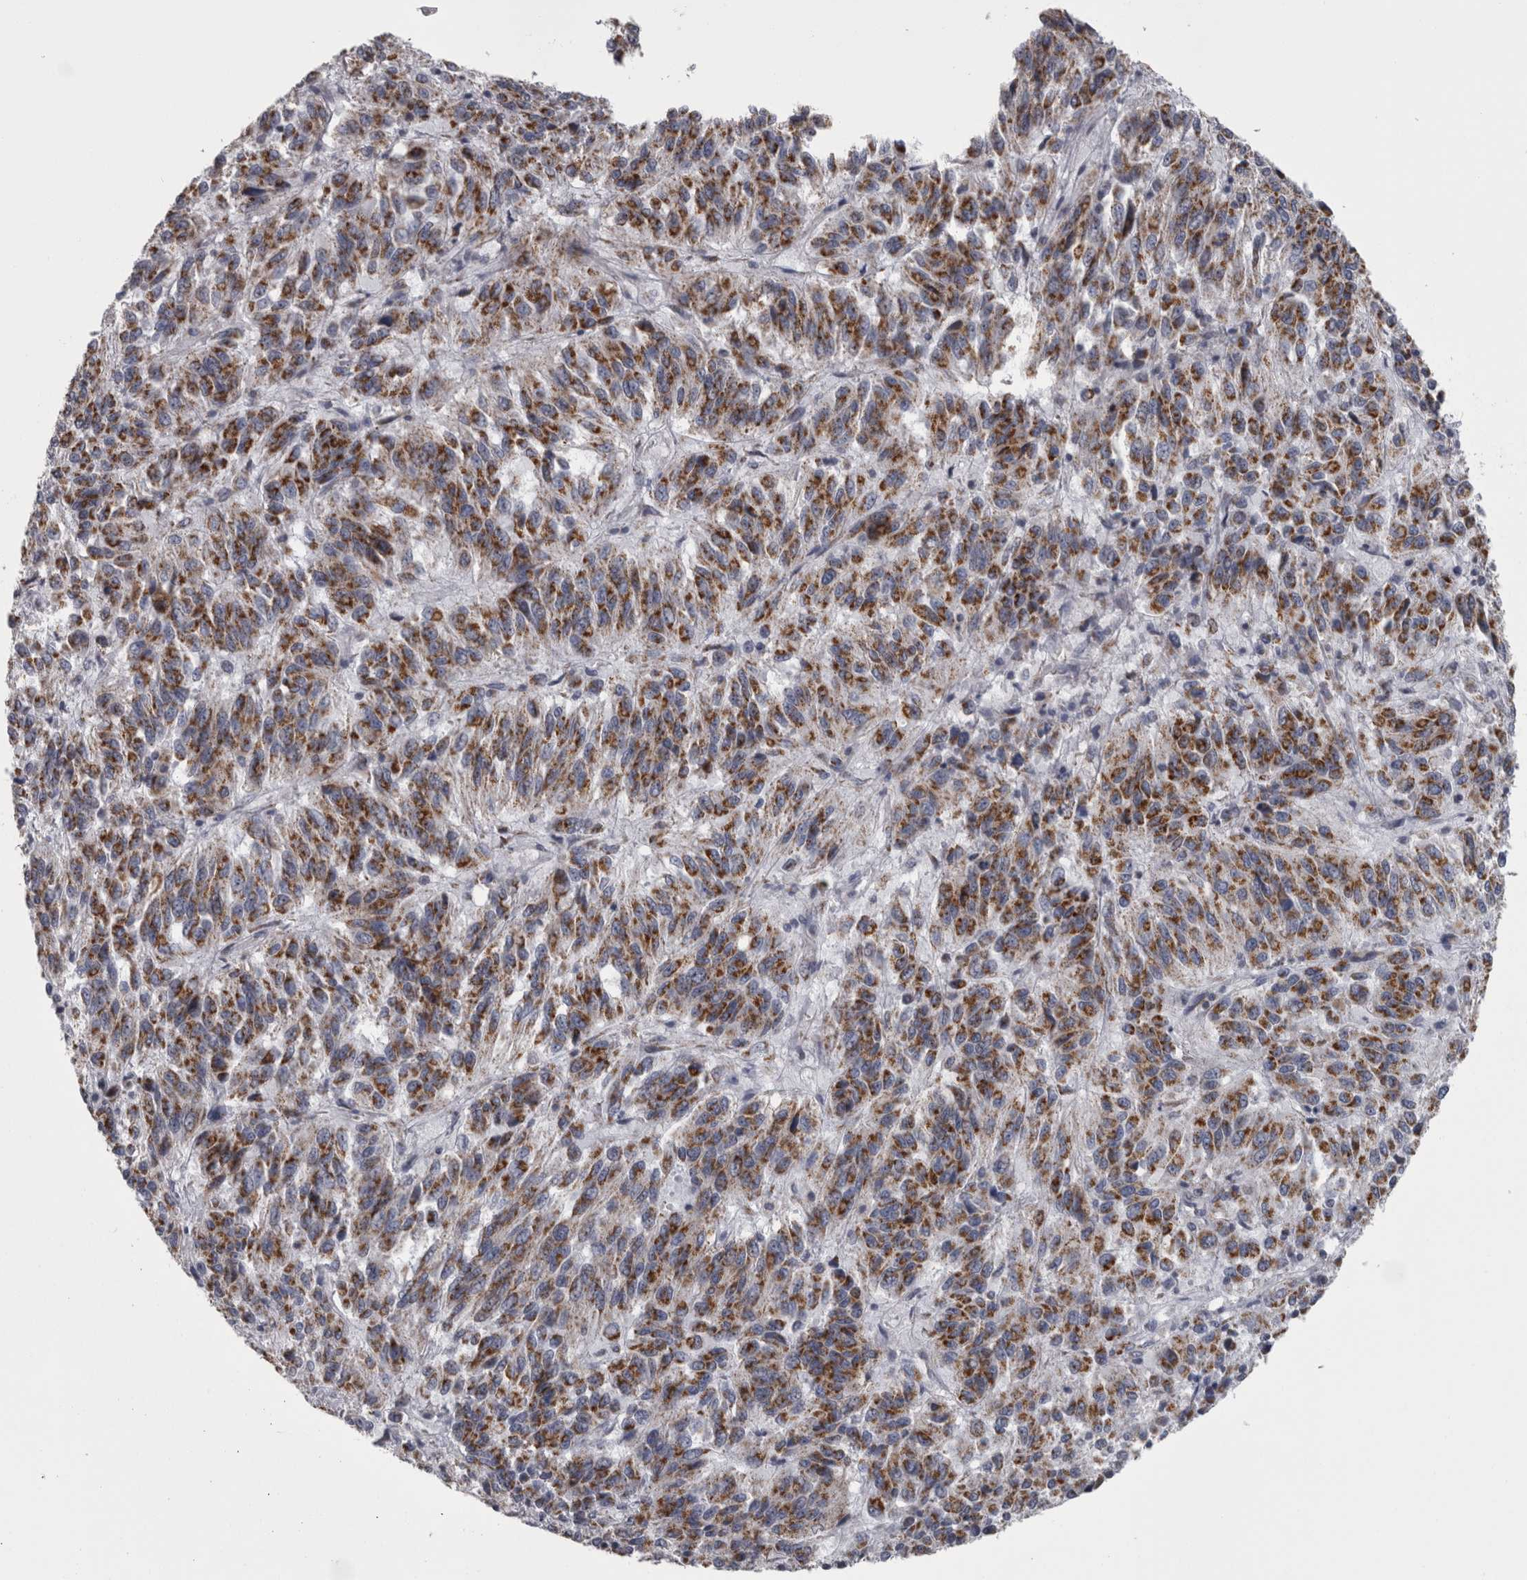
{"staining": {"intensity": "strong", "quantity": ">75%", "location": "cytoplasmic/membranous"}, "tissue": "melanoma", "cell_type": "Tumor cells", "image_type": "cancer", "snomed": [{"axis": "morphology", "description": "Malignant melanoma, Metastatic site"}, {"axis": "topography", "description": "Lung"}], "caption": "Malignant melanoma (metastatic site) stained with a brown dye displays strong cytoplasmic/membranous positive staining in about >75% of tumor cells.", "gene": "DBT", "patient": {"sex": "male", "age": 64}}